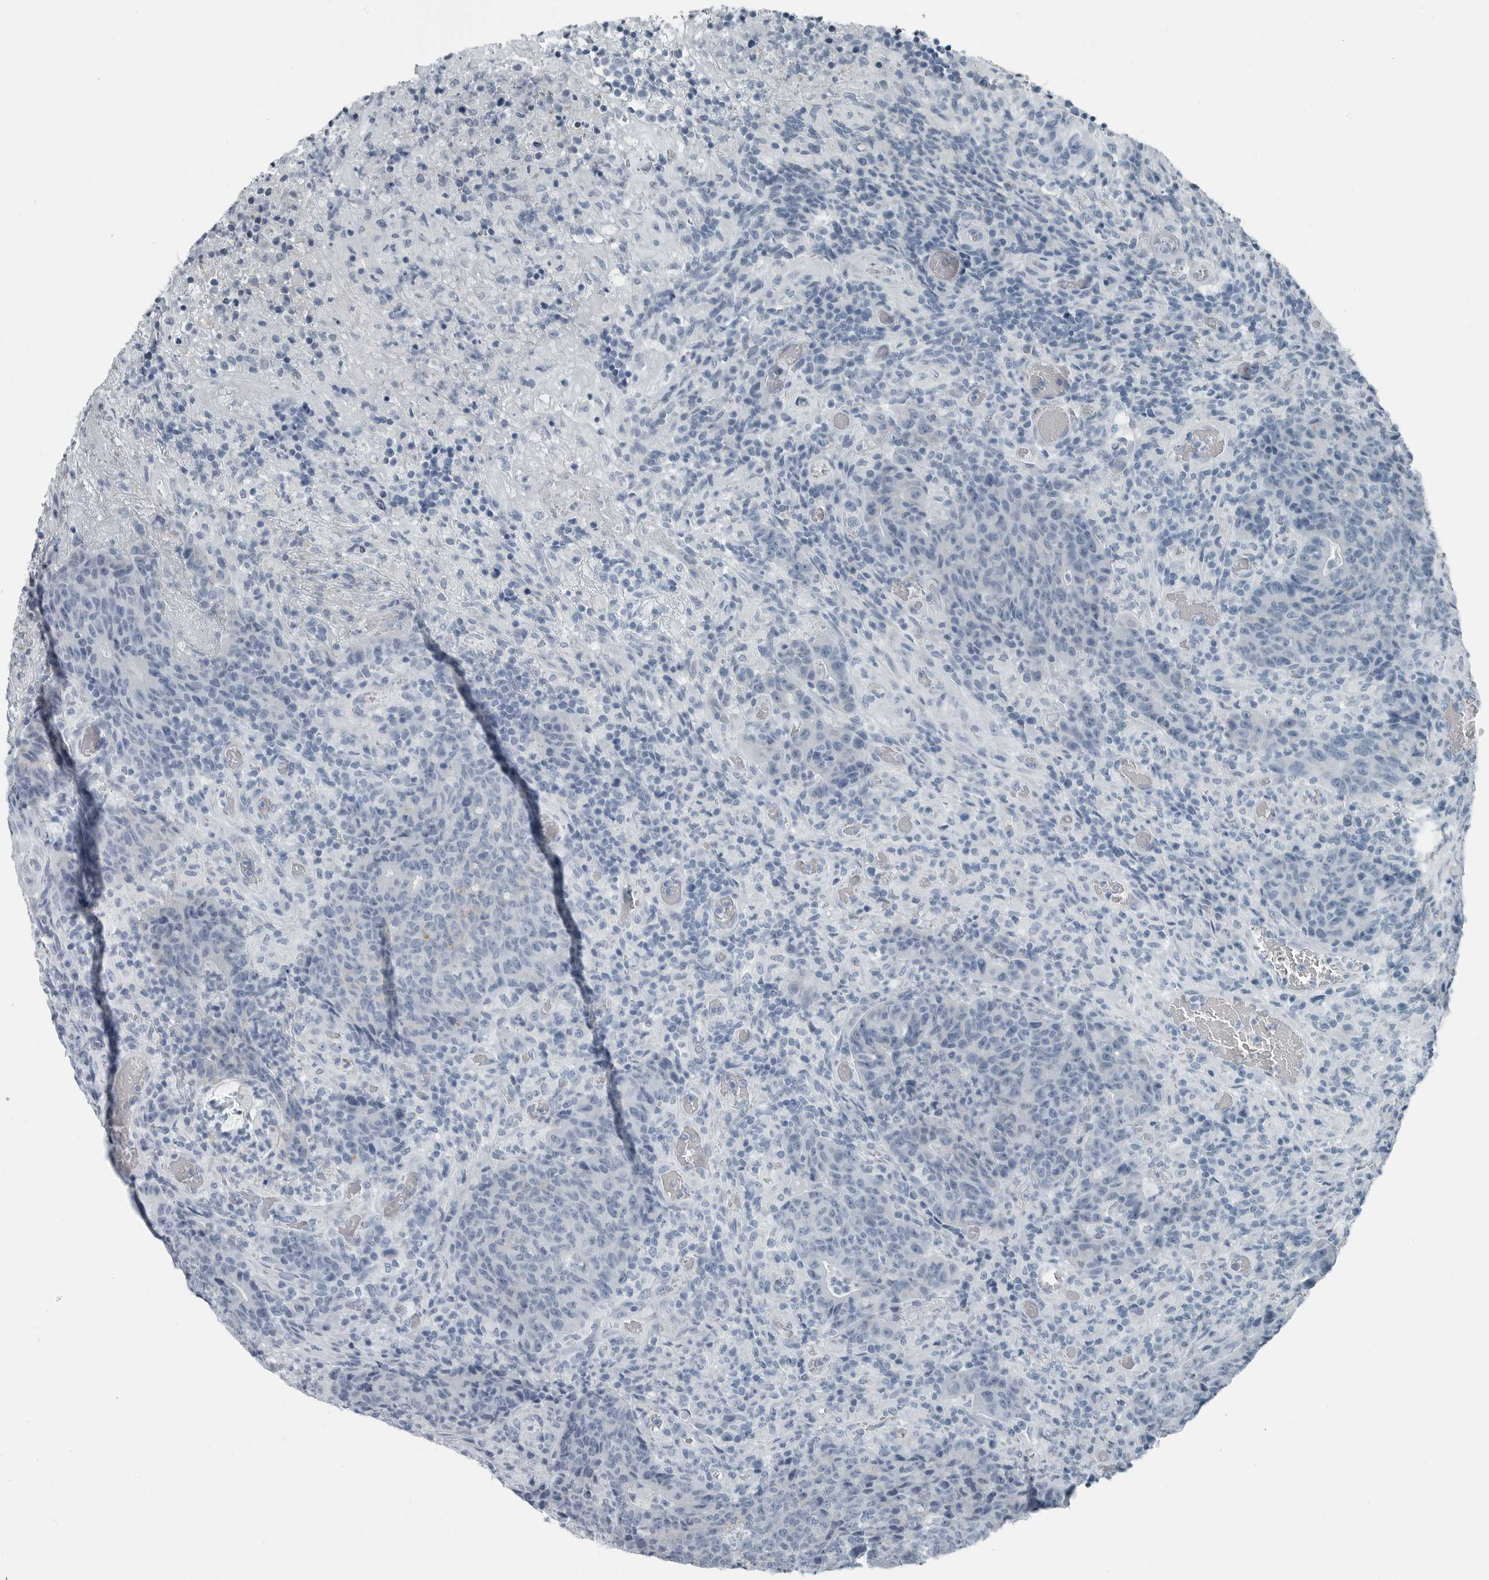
{"staining": {"intensity": "negative", "quantity": "none", "location": "none"}, "tissue": "colorectal cancer", "cell_type": "Tumor cells", "image_type": "cancer", "snomed": [{"axis": "morphology", "description": "Adenocarcinoma, NOS"}, {"axis": "topography", "description": "Colon"}], "caption": "A high-resolution image shows immunohistochemistry (IHC) staining of adenocarcinoma (colorectal), which exhibits no significant staining in tumor cells.", "gene": "ZPBP2", "patient": {"sex": "female", "age": 75}}